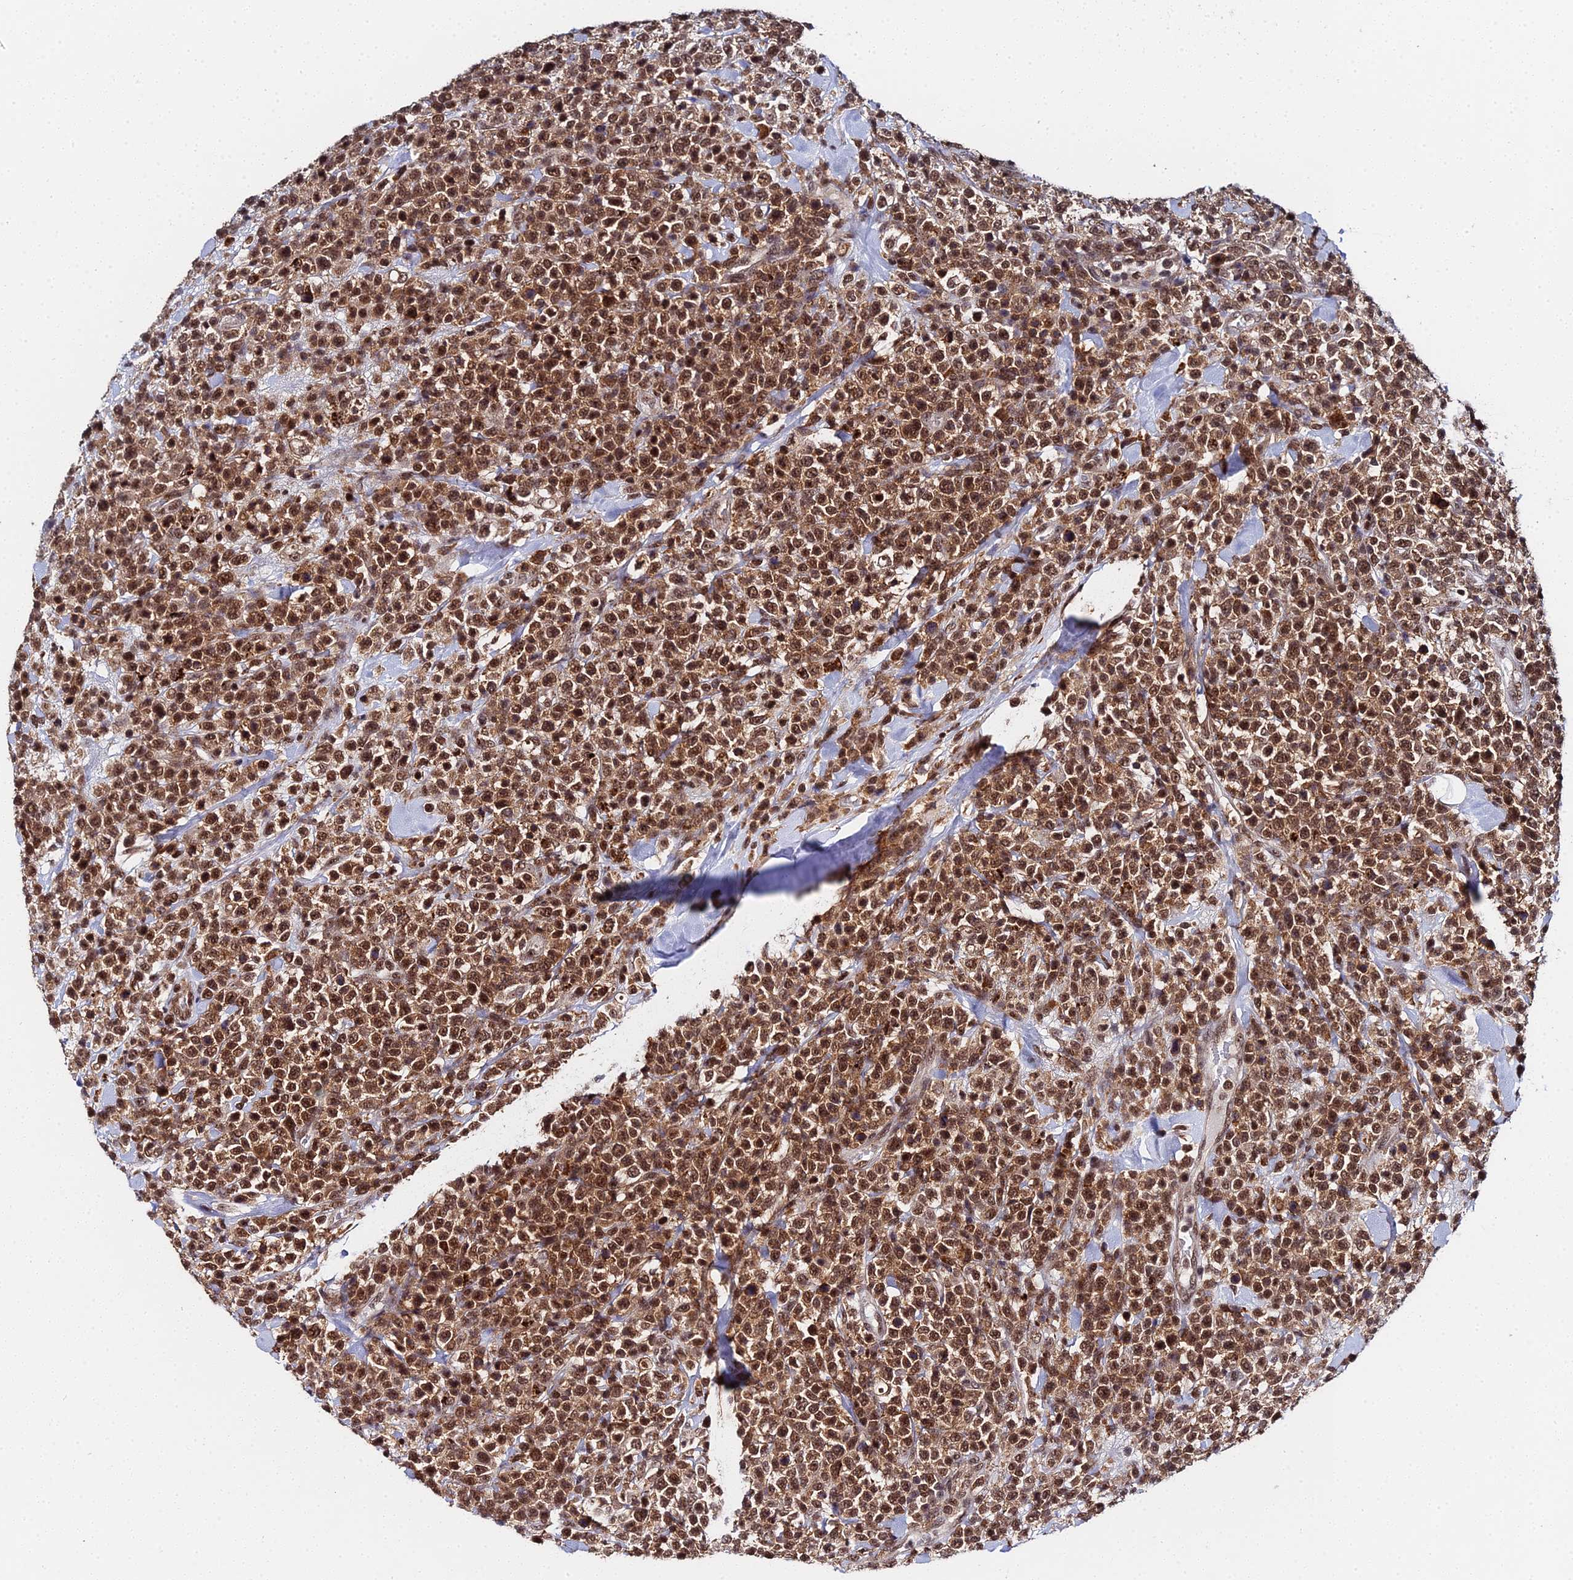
{"staining": {"intensity": "strong", "quantity": ">75%", "location": "cytoplasmic/membranous,nuclear"}, "tissue": "lymphoma", "cell_type": "Tumor cells", "image_type": "cancer", "snomed": [{"axis": "morphology", "description": "Malignant lymphoma, non-Hodgkin's type, High grade"}, {"axis": "topography", "description": "Colon"}], "caption": "A brown stain labels strong cytoplasmic/membranous and nuclear positivity of a protein in malignant lymphoma, non-Hodgkin's type (high-grade) tumor cells. (Stains: DAB (3,3'-diaminobenzidine) in brown, nuclei in blue, Microscopy: brightfield microscopy at high magnification).", "gene": "MAGOHB", "patient": {"sex": "female", "age": 53}}